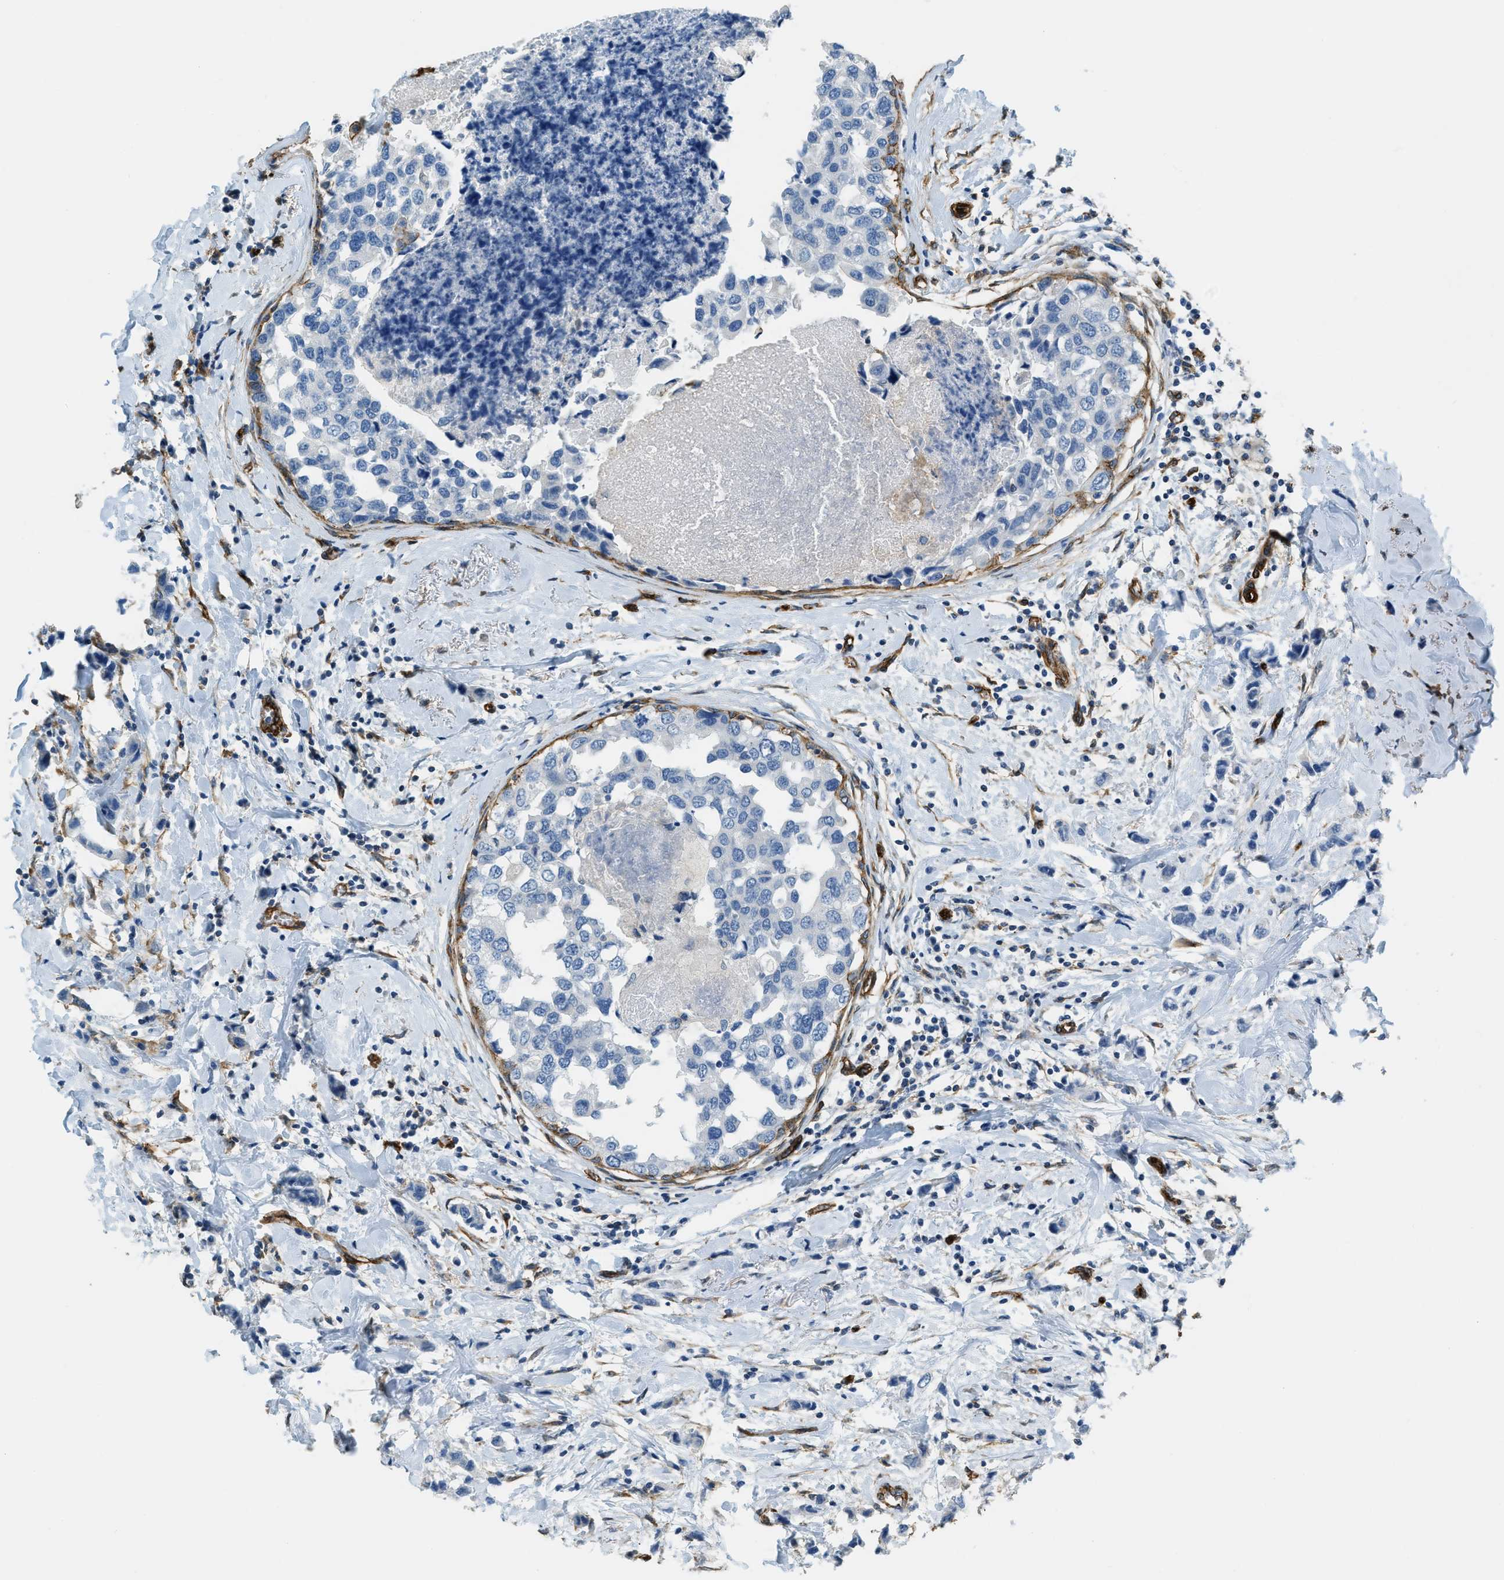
{"staining": {"intensity": "negative", "quantity": "none", "location": "none"}, "tissue": "breast cancer", "cell_type": "Tumor cells", "image_type": "cancer", "snomed": [{"axis": "morphology", "description": "Normal tissue, NOS"}, {"axis": "morphology", "description": "Duct carcinoma"}, {"axis": "topography", "description": "Breast"}], "caption": "Protein analysis of infiltrating ductal carcinoma (breast) shows no significant expression in tumor cells. (Brightfield microscopy of DAB (3,3'-diaminobenzidine) IHC at high magnification).", "gene": "TMEM43", "patient": {"sex": "female", "age": 50}}